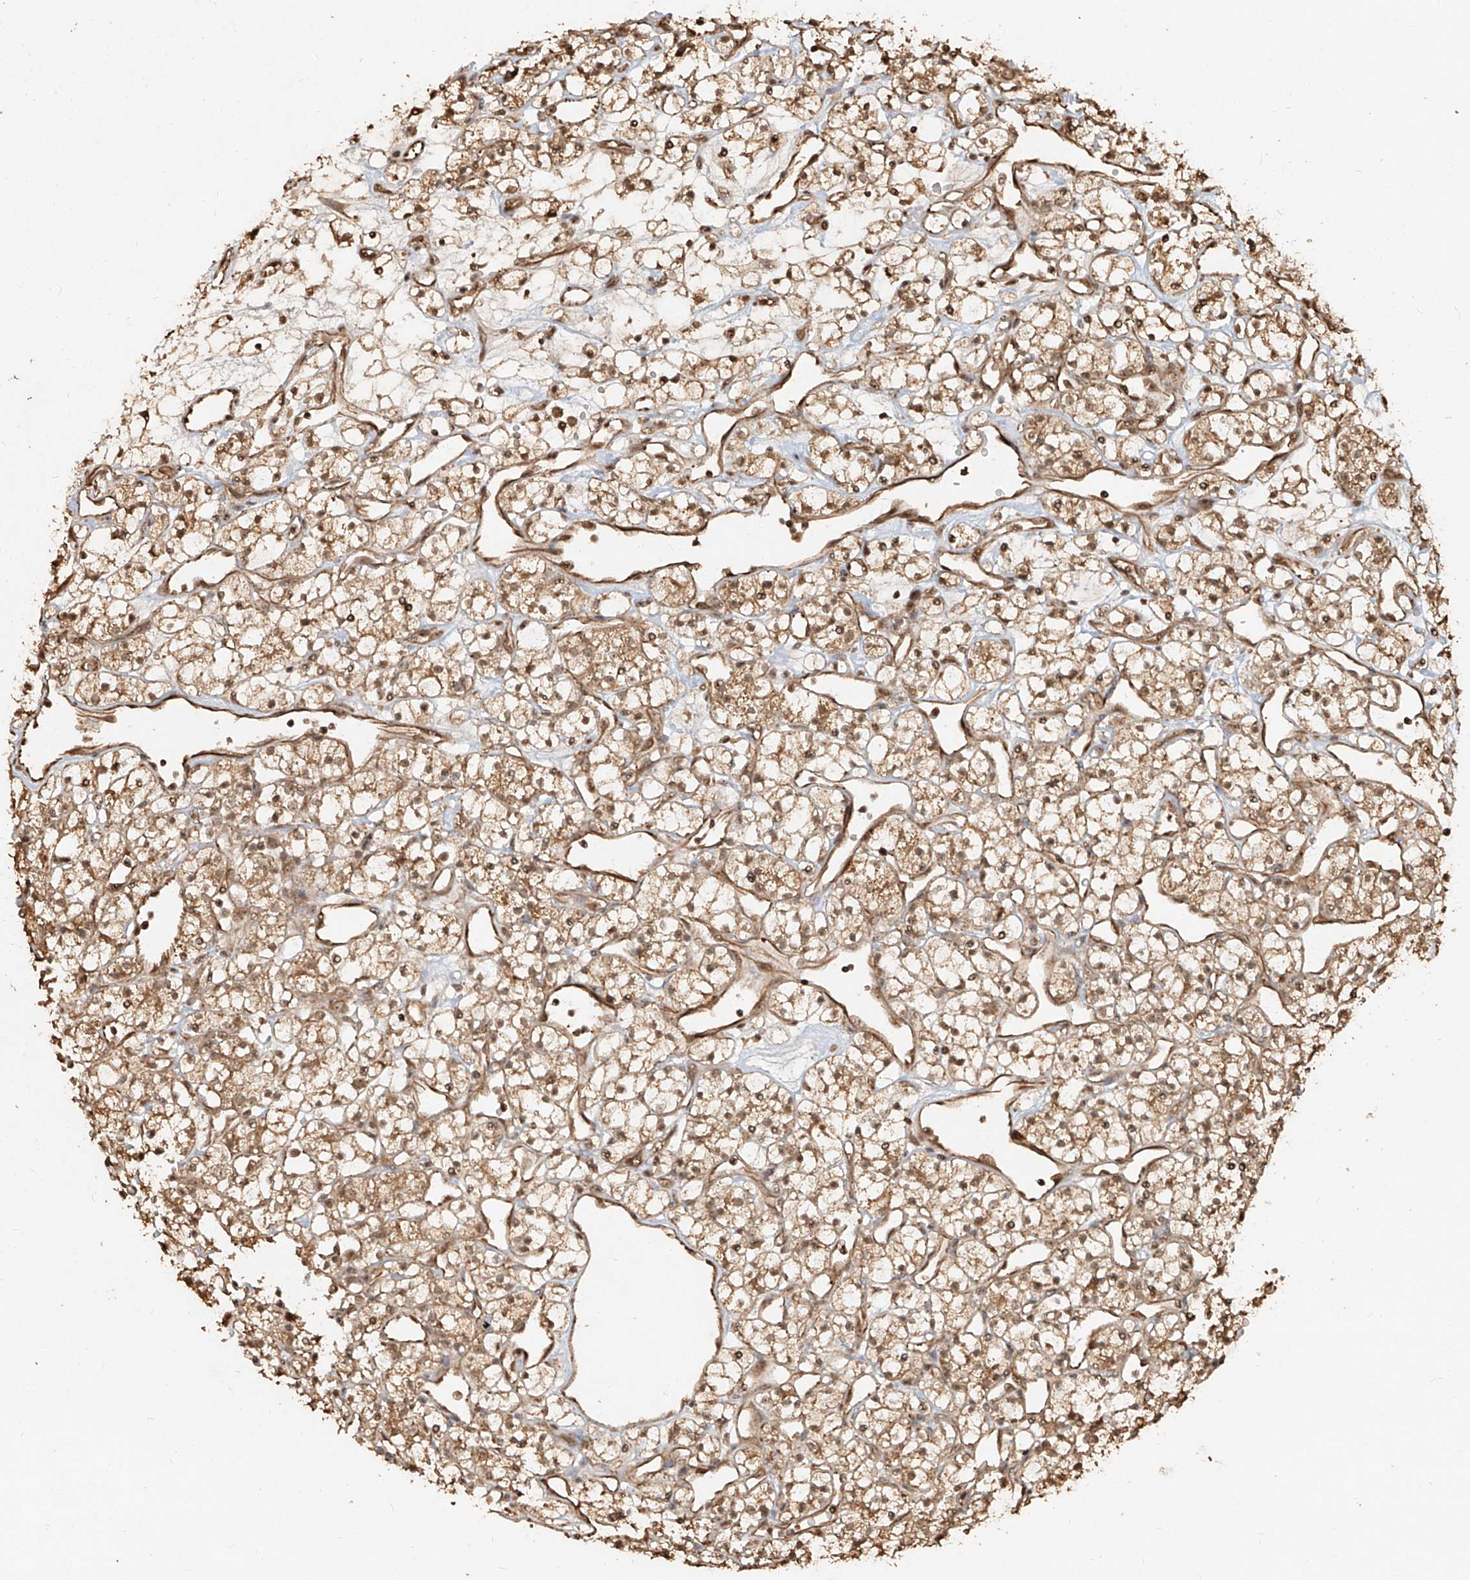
{"staining": {"intensity": "moderate", "quantity": ">75%", "location": "cytoplasmic/membranous,nuclear"}, "tissue": "renal cancer", "cell_type": "Tumor cells", "image_type": "cancer", "snomed": [{"axis": "morphology", "description": "Adenocarcinoma, NOS"}, {"axis": "topography", "description": "Kidney"}], "caption": "Immunohistochemistry (IHC) photomicrograph of human renal cancer (adenocarcinoma) stained for a protein (brown), which shows medium levels of moderate cytoplasmic/membranous and nuclear expression in about >75% of tumor cells.", "gene": "UBE2K", "patient": {"sex": "female", "age": 60}}